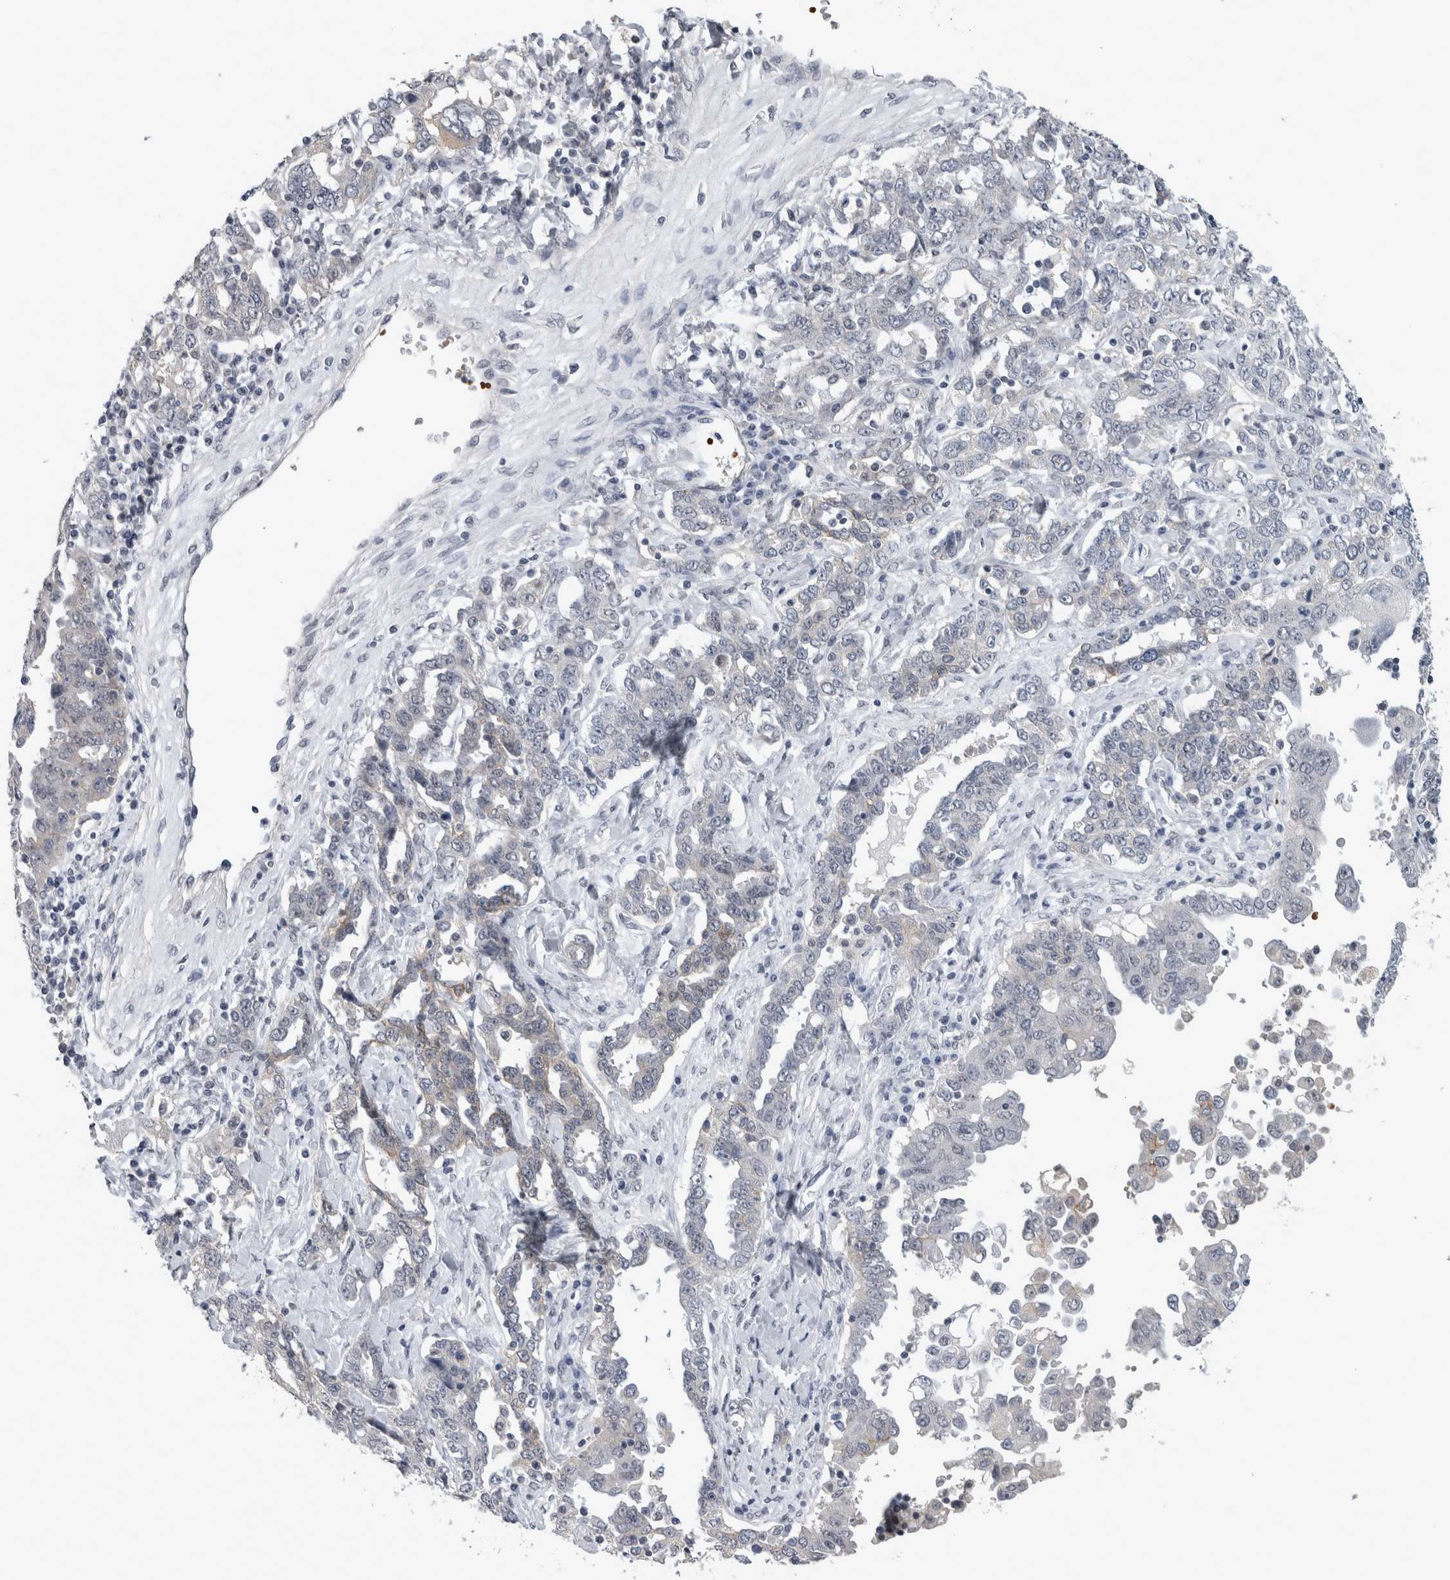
{"staining": {"intensity": "negative", "quantity": "none", "location": "none"}, "tissue": "ovarian cancer", "cell_type": "Tumor cells", "image_type": "cancer", "snomed": [{"axis": "morphology", "description": "Carcinoma, endometroid"}, {"axis": "topography", "description": "Ovary"}], "caption": "IHC image of ovarian cancer stained for a protein (brown), which exhibits no positivity in tumor cells.", "gene": "PEBP4", "patient": {"sex": "female", "age": 62}}